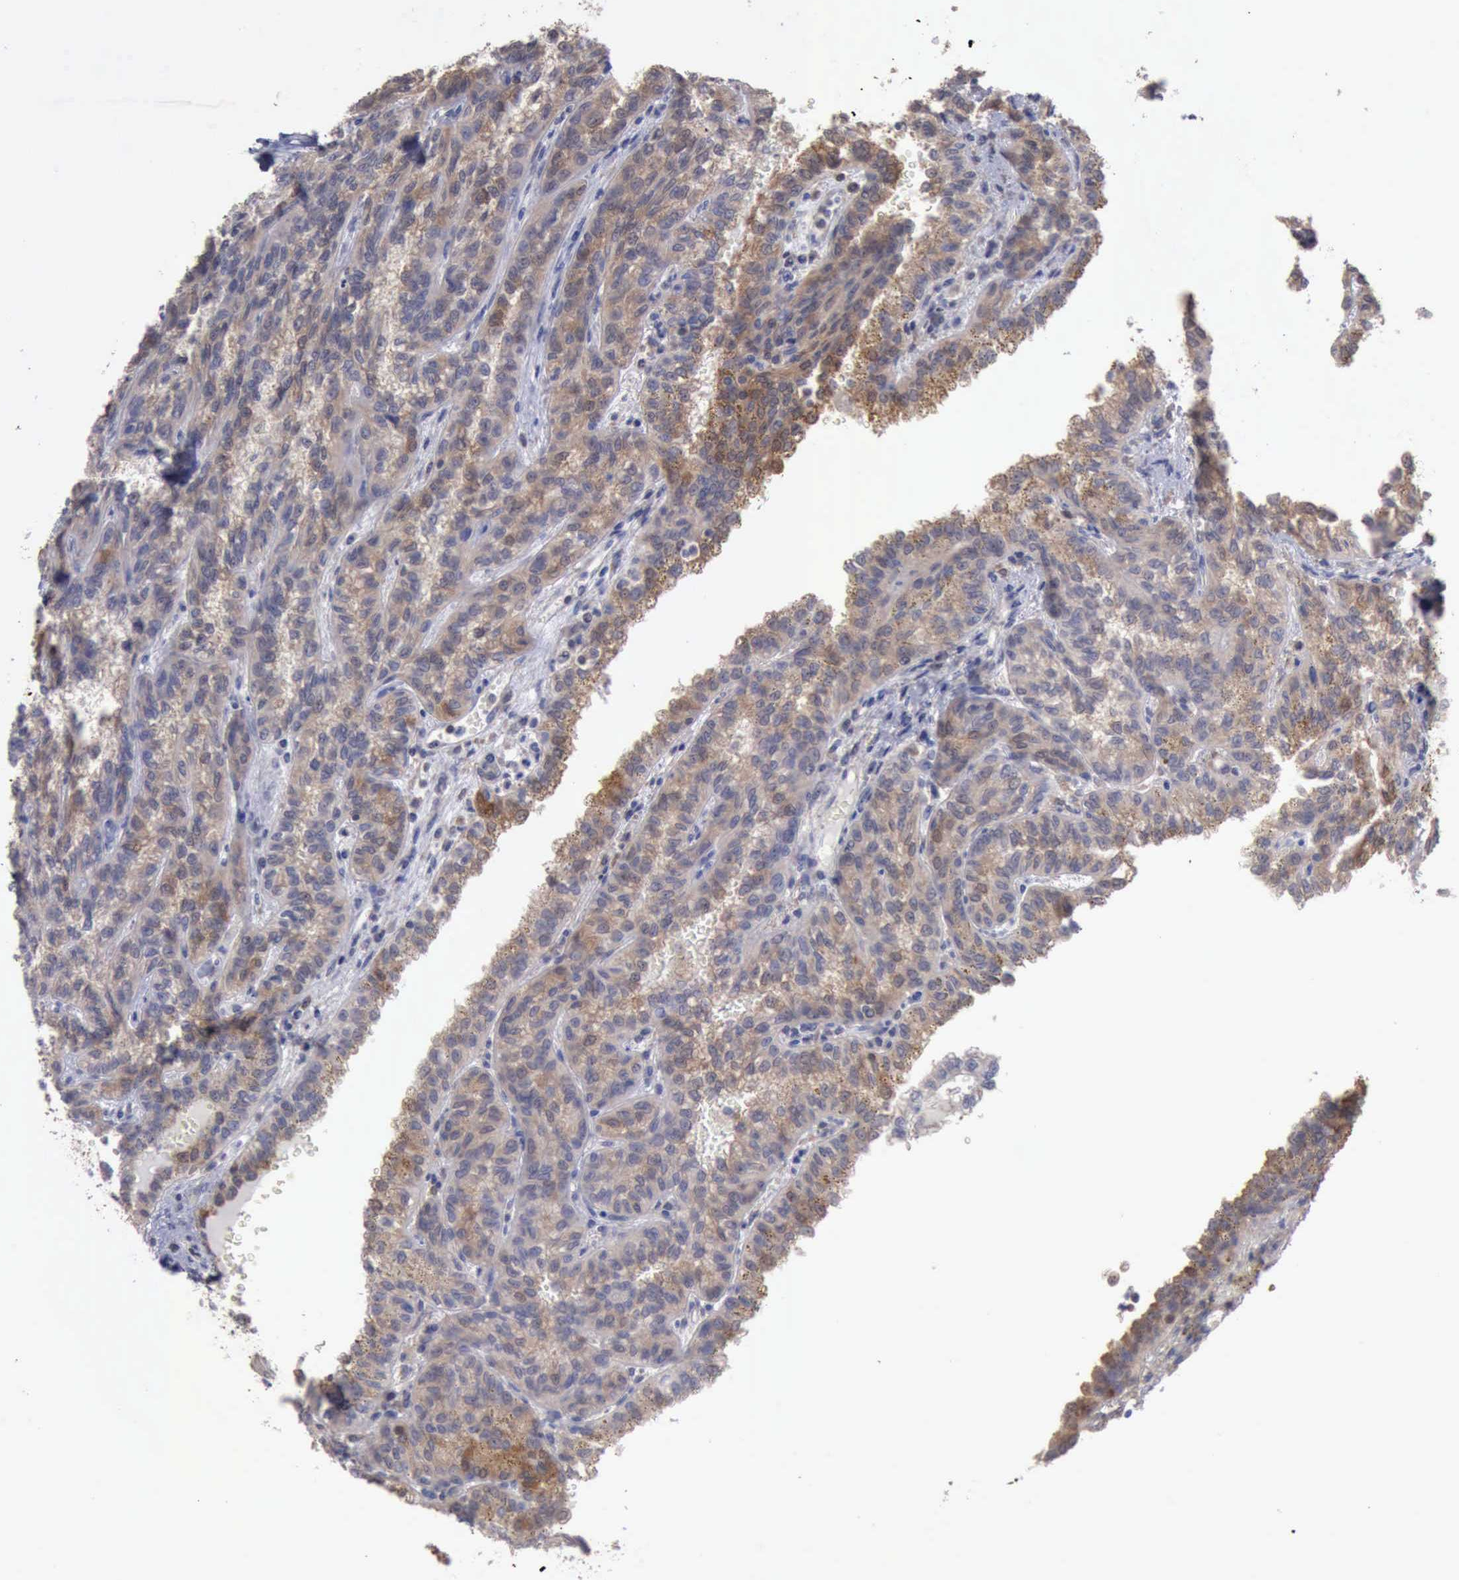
{"staining": {"intensity": "weak", "quantity": "25%-75%", "location": "cytoplasmic/membranous"}, "tissue": "renal cancer", "cell_type": "Tumor cells", "image_type": "cancer", "snomed": [{"axis": "morphology", "description": "Inflammation, NOS"}, {"axis": "morphology", "description": "Adenocarcinoma, NOS"}, {"axis": "topography", "description": "Kidney"}], "caption": "Approximately 25%-75% of tumor cells in adenocarcinoma (renal) exhibit weak cytoplasmic/membranous protein staining as visualized by brown immunohistochemical staining.", "gene": "STAT1", "patient": {"sex": "male", "age": 68}}